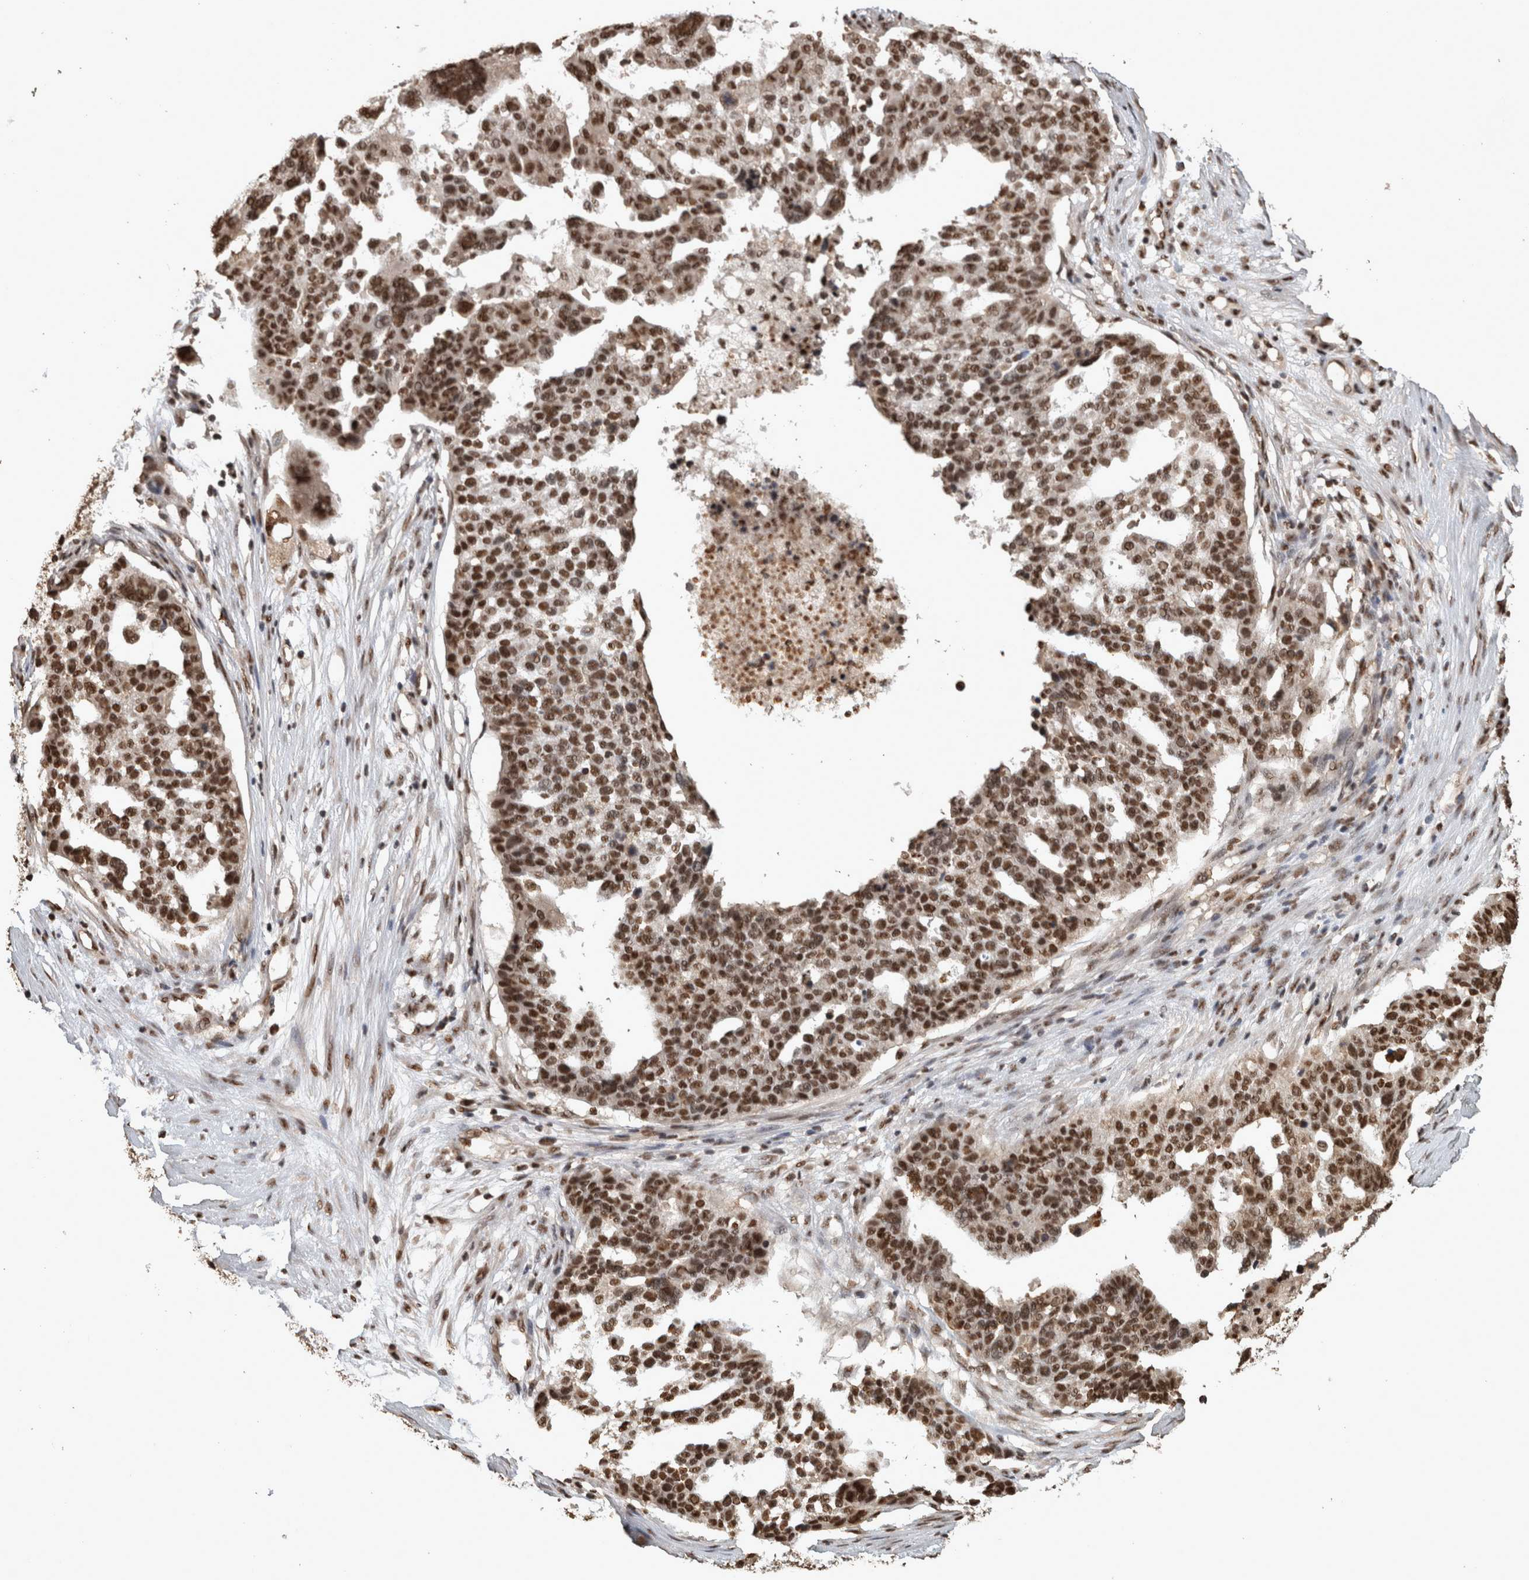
{"staining": {"intensity": "strong", "quantity": ">75%", "location": "nuclear"}, "tissue": "ovarian cancer", "cell_type": "Tumor cells", "image_type": "cancer", "snomed": [{"axis": "morphology", "description": "Cystadenocarcinoma, serous, NOS"}, {"axis": "topography", "description": "Ovary"}], "caption": "Strong nuclear protein staining is seen in about >75% of tumor cells in serous cystadenocarcinoma (ovarian).", "gene": "RAD50", "patient": {"sex": "female", "age": 59}}